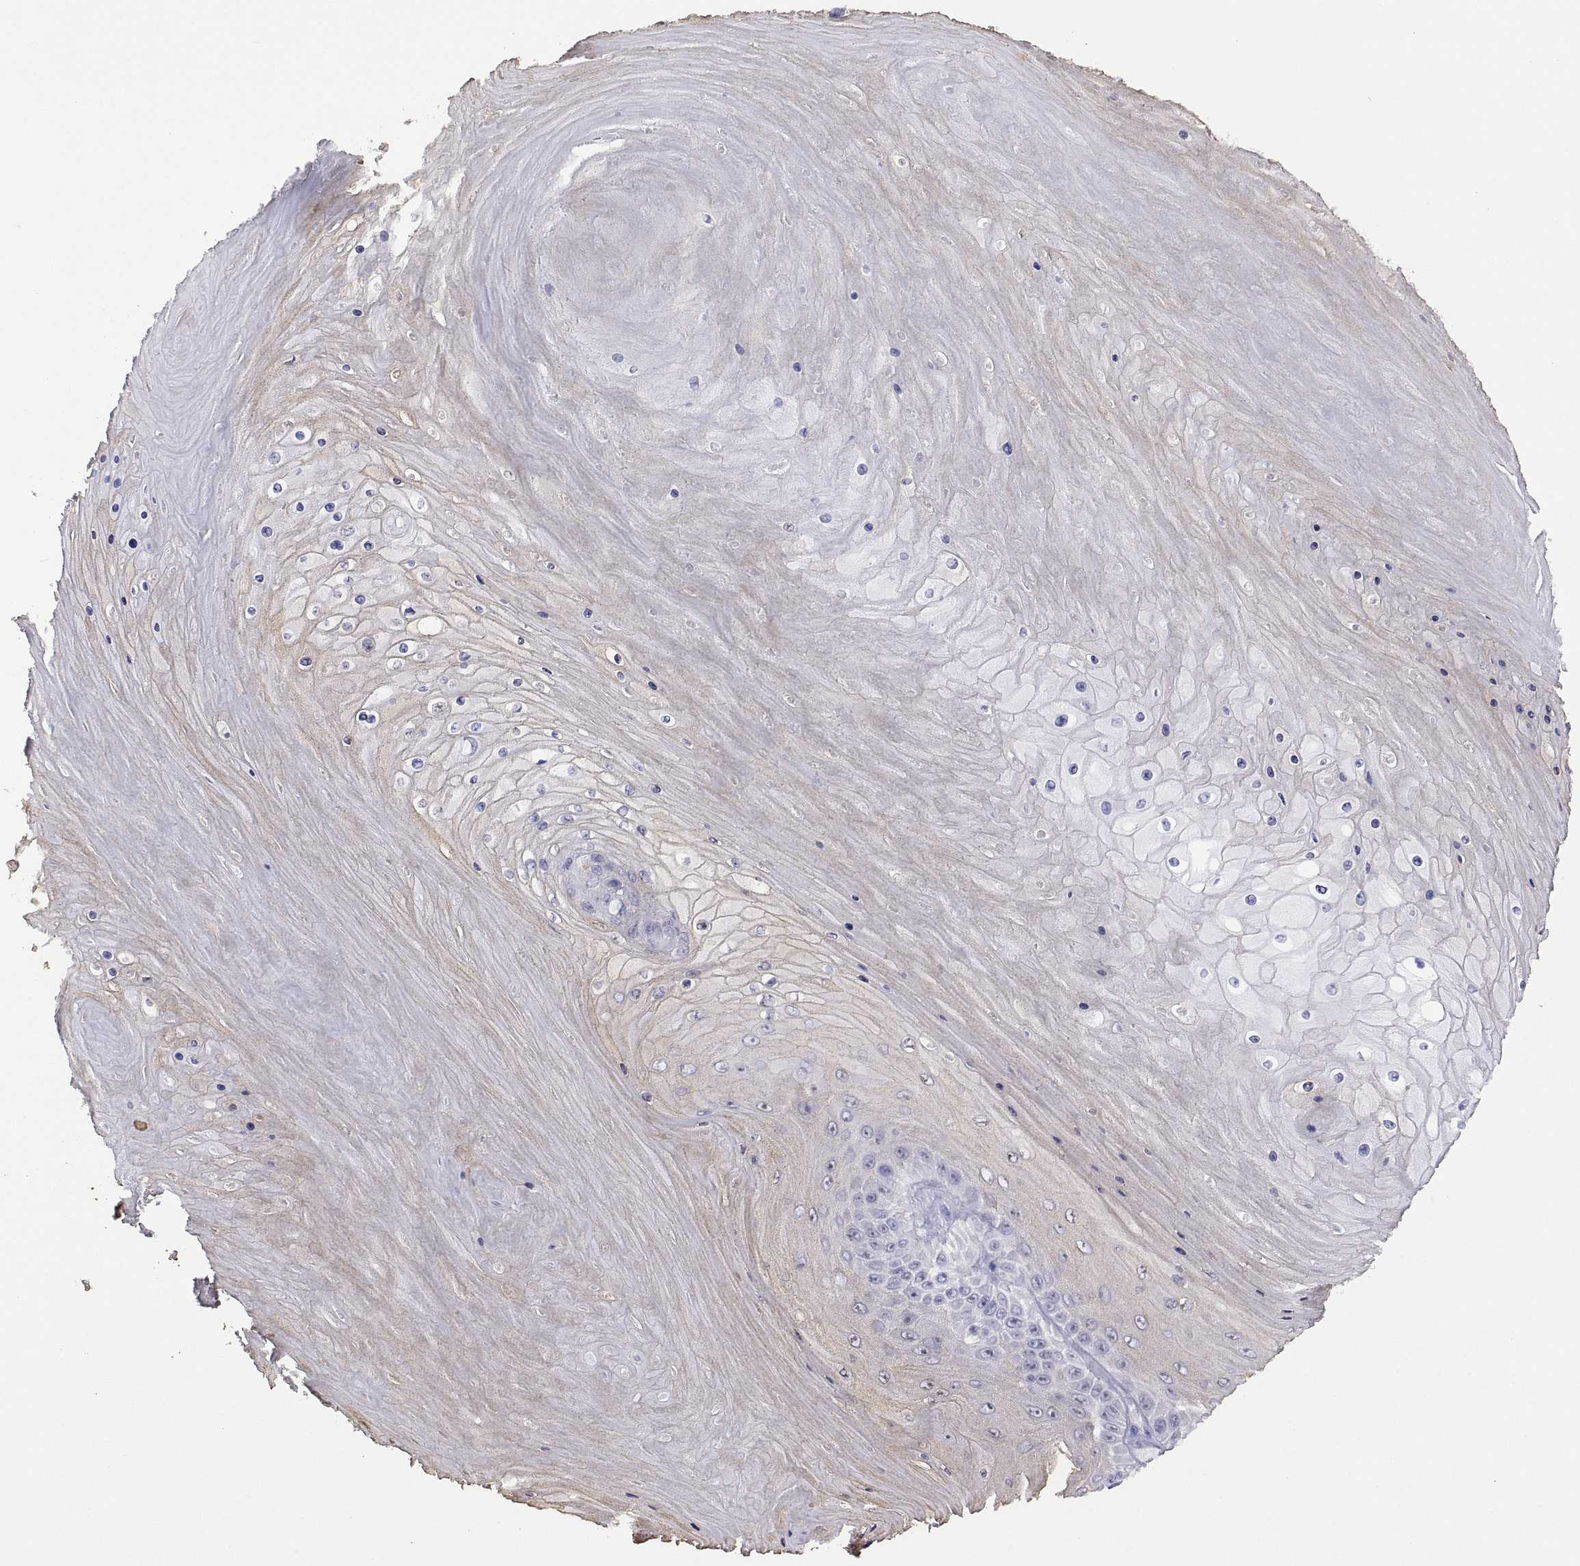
{"staining": {"intensity": "weak", "quantity": ">75%", "location": "cytoplasmic/membranous"}, "tissue": "skin cancer", "cell_type": "Tumor cells", "image_type": "cancer", "snomed": [{"axis": "morphology", "description": "Squamous cell carcinoma, NOS"}, {"axis": "topography", "description": "Skin"}], "caption": "Skin squamous cell carcinoma stained with a protein marker exhibits weak staining in tumor cells.", "gene": "VSX2", "patient": {"sex": "male", "age": 62}}